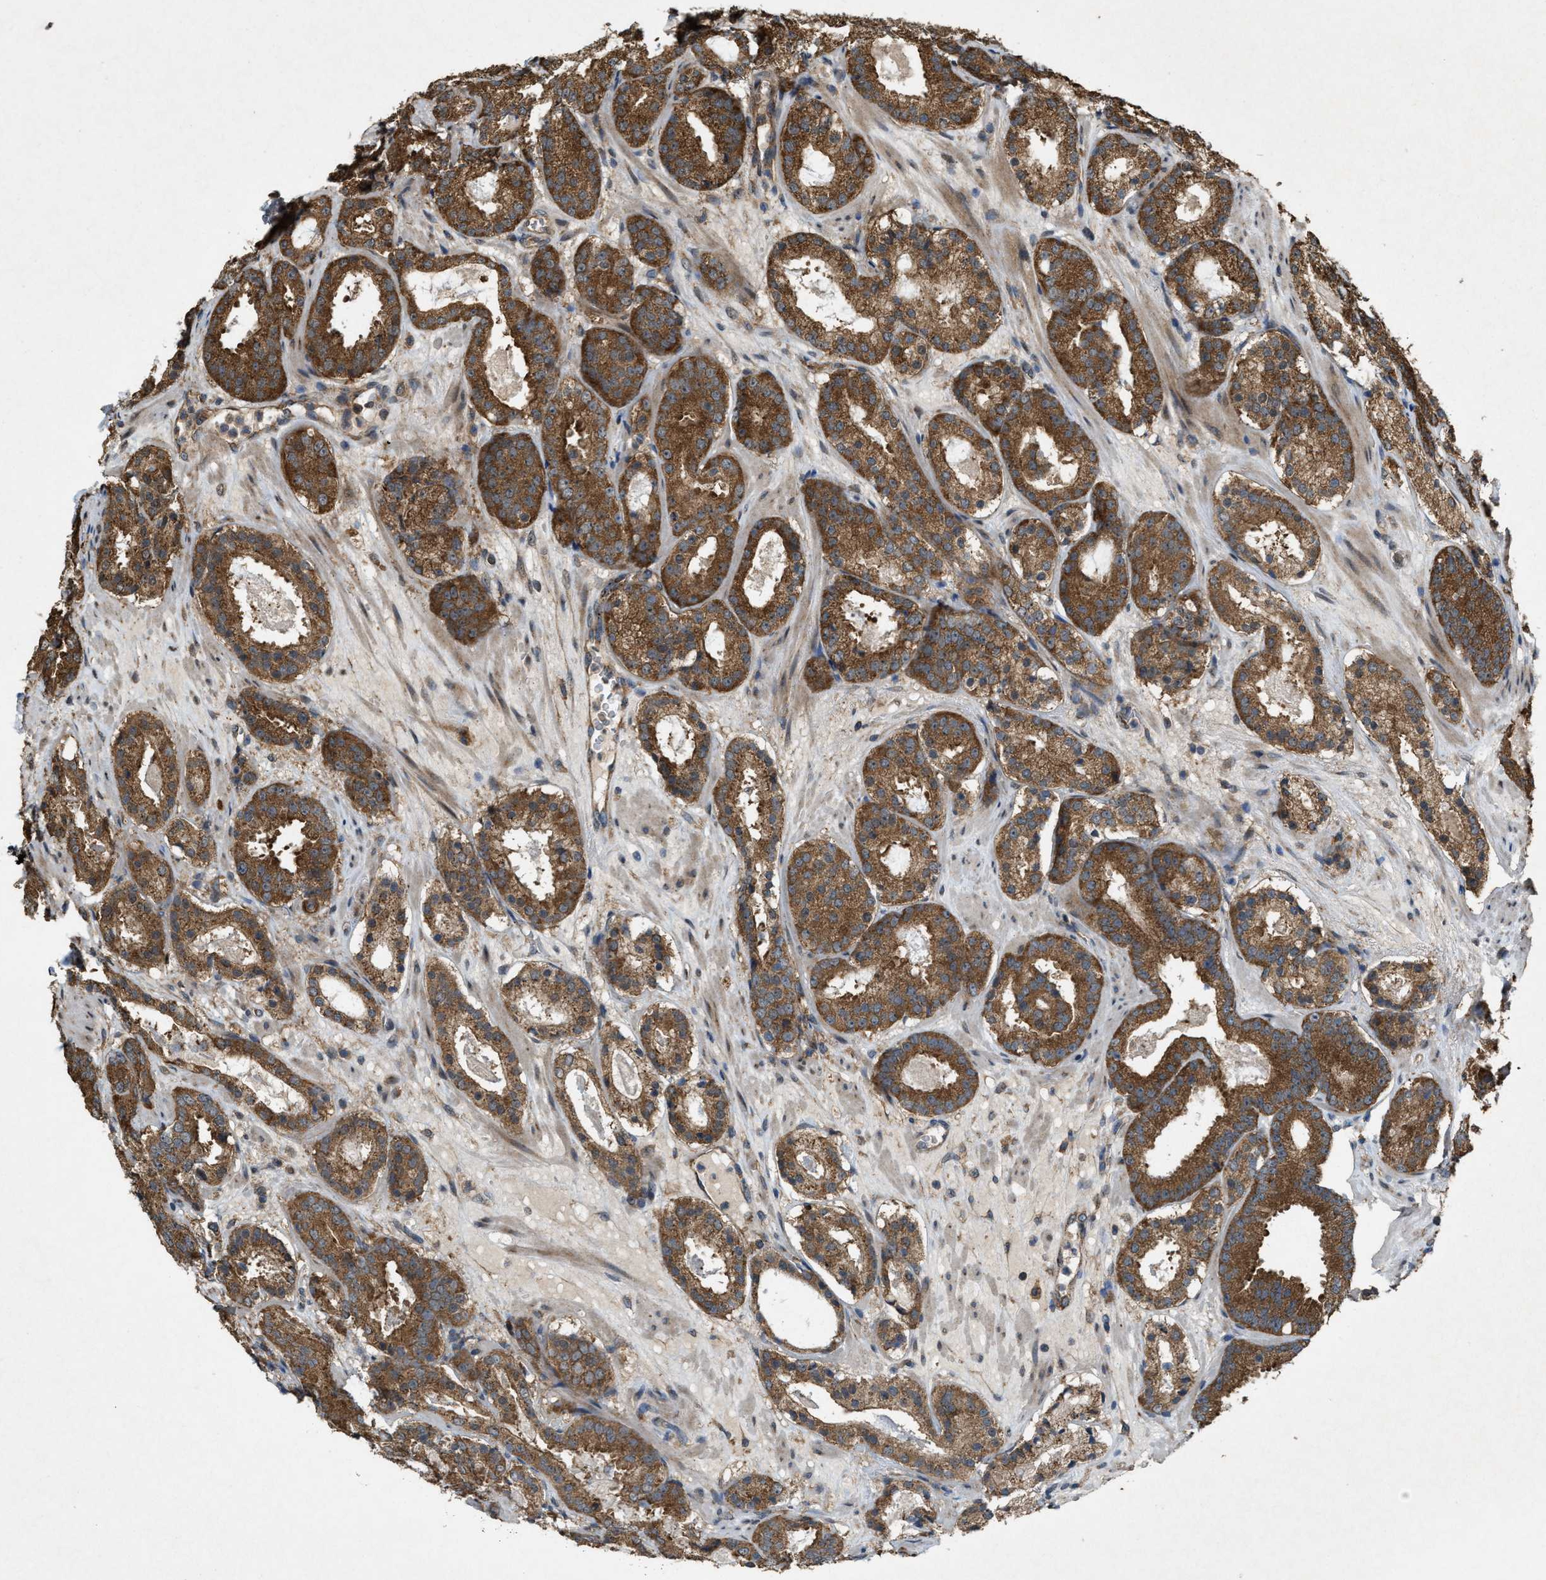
{"staining": {"intensity": "strong", "quantity": ">75%", "location": "cytoplasmic/membranous"}, "tissue": "prostate cancer", "cell_type": "Tumor cells", "image_type": "cancer", "snomed": [{"axis": "morphology", "description": "Adenocarcinoma, Low grade"}, {"axis": "topography", "description": "Prostate"}], "caption": "Tumor cells exhibit high levels of strong cytoplasmic/membranous positivity in approximately >75% of cells in prostate cancer (low-grade adenocarcinoma).", "gene": "ARHGEF5", "patient": {"sex": "male", "age": 69}}